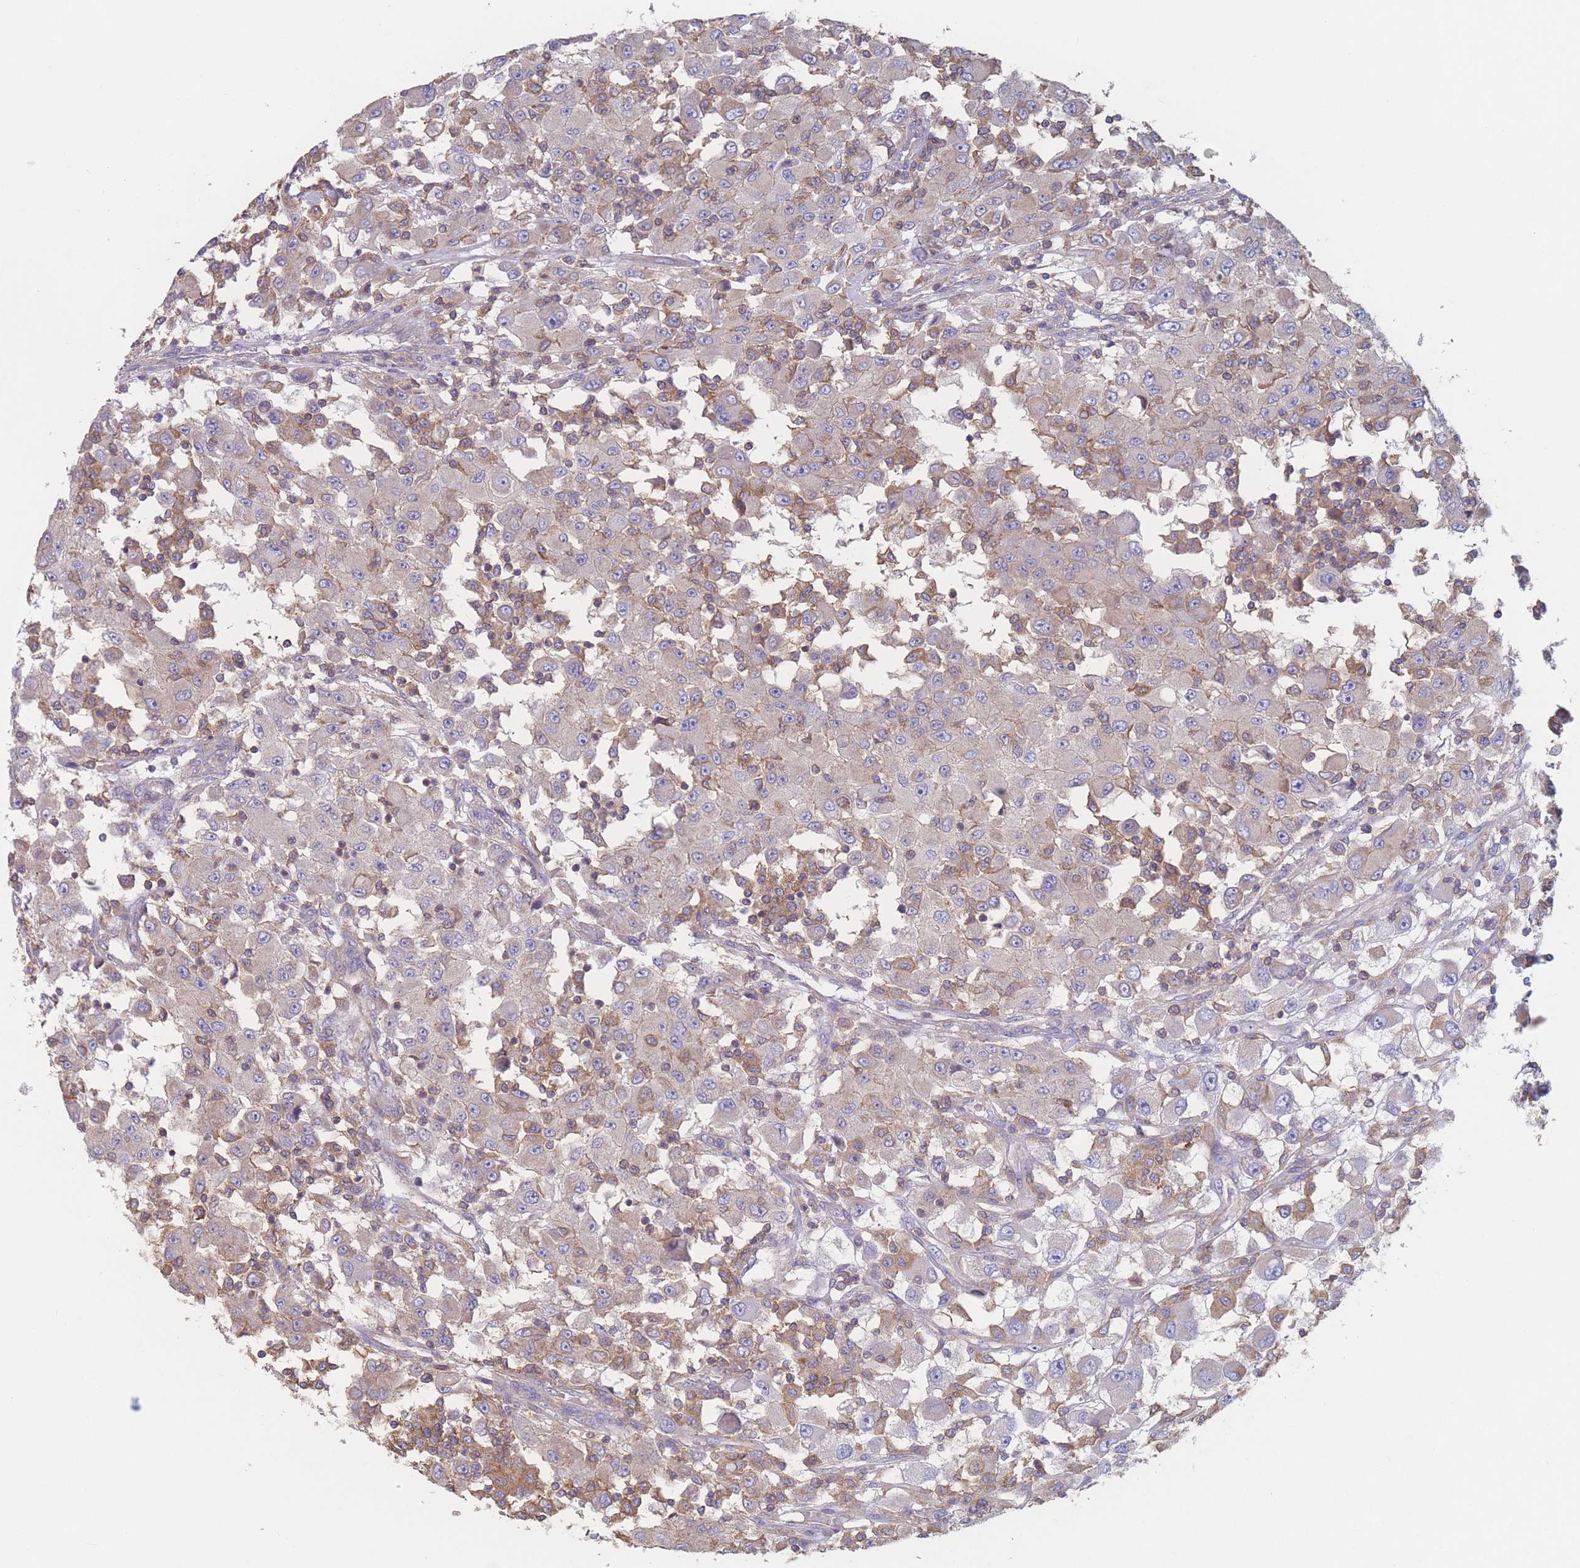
{"staining": {"intensity": "negative", "quantity": "none", "location": "none"}, "tissue": "renal cancer", "cell_type": "Tumor cells", "image_type": "cancer", "snomed": [{"axis": "morphology", "description": "Adenocarcinoma, NOS"}, {"axis": "topography", "description": "Kidney"}], "caption": "Protein analysis of renal cancer reveals no significant staining in tumor cells.", "gene": "ADH1A", "patient": {"sex": "female", "age": 67}}